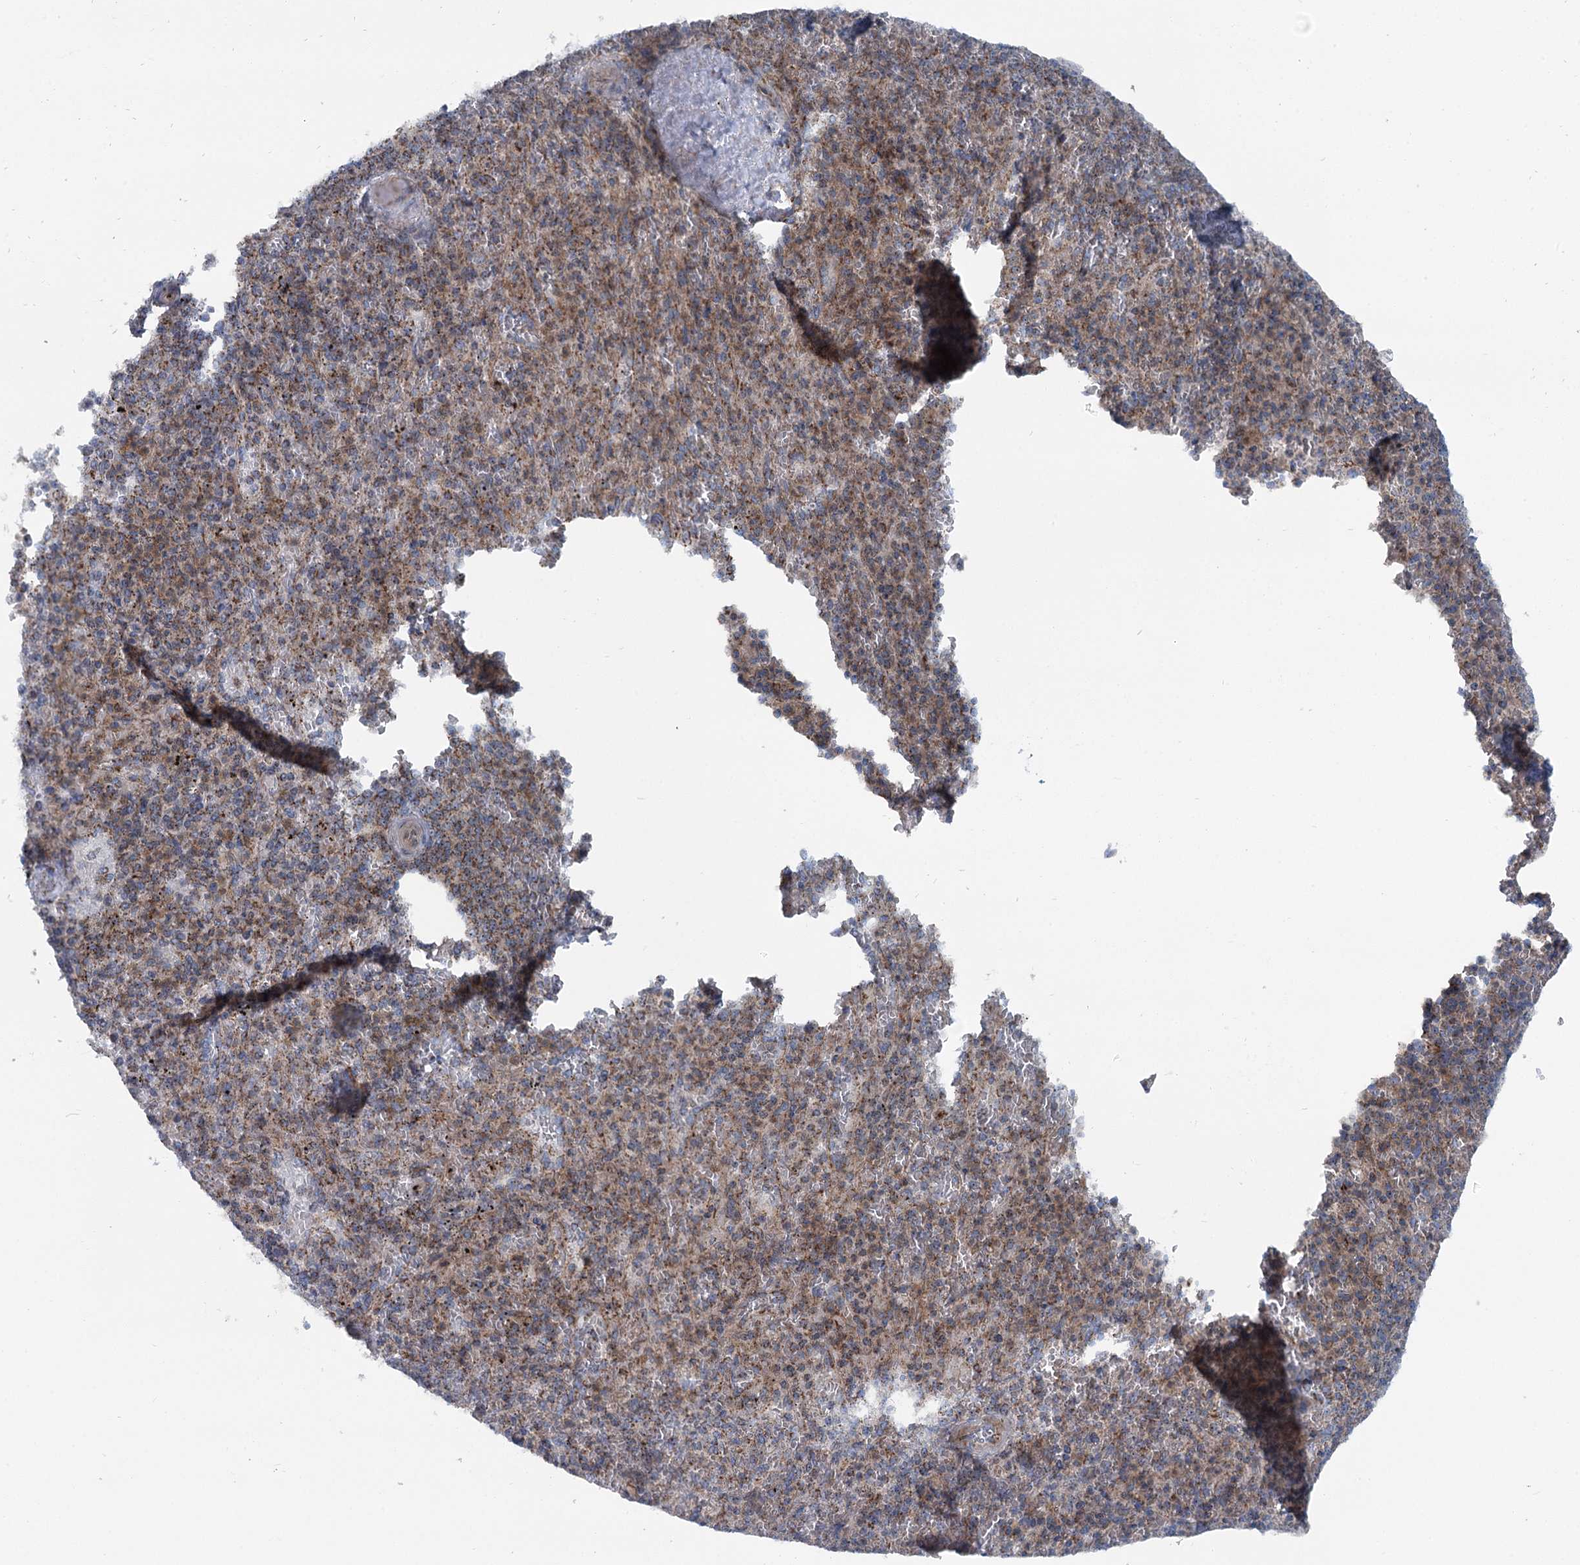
{"staining": {"intensity": "moderate", "quantity": "25%-75%", "location": "cytoplasmic/membranous"}, "tissue": "spleen", "cell_type": "Cells in red pulp", "image_type": "normal", "snomed": [{"axis": "morphology", "description": "Normal tissue, NOS"}, {"axis": "topography", "description": "Spleen"}], "caption": "An immunohistochemistry image of normal tissue is shown. Protein staining in brown shows moderate cytoplasmic/membranous positivity in spleen within cells in red pulp.", "gene": "MARK2", "patient": {"sex": "male", "age": 82}}